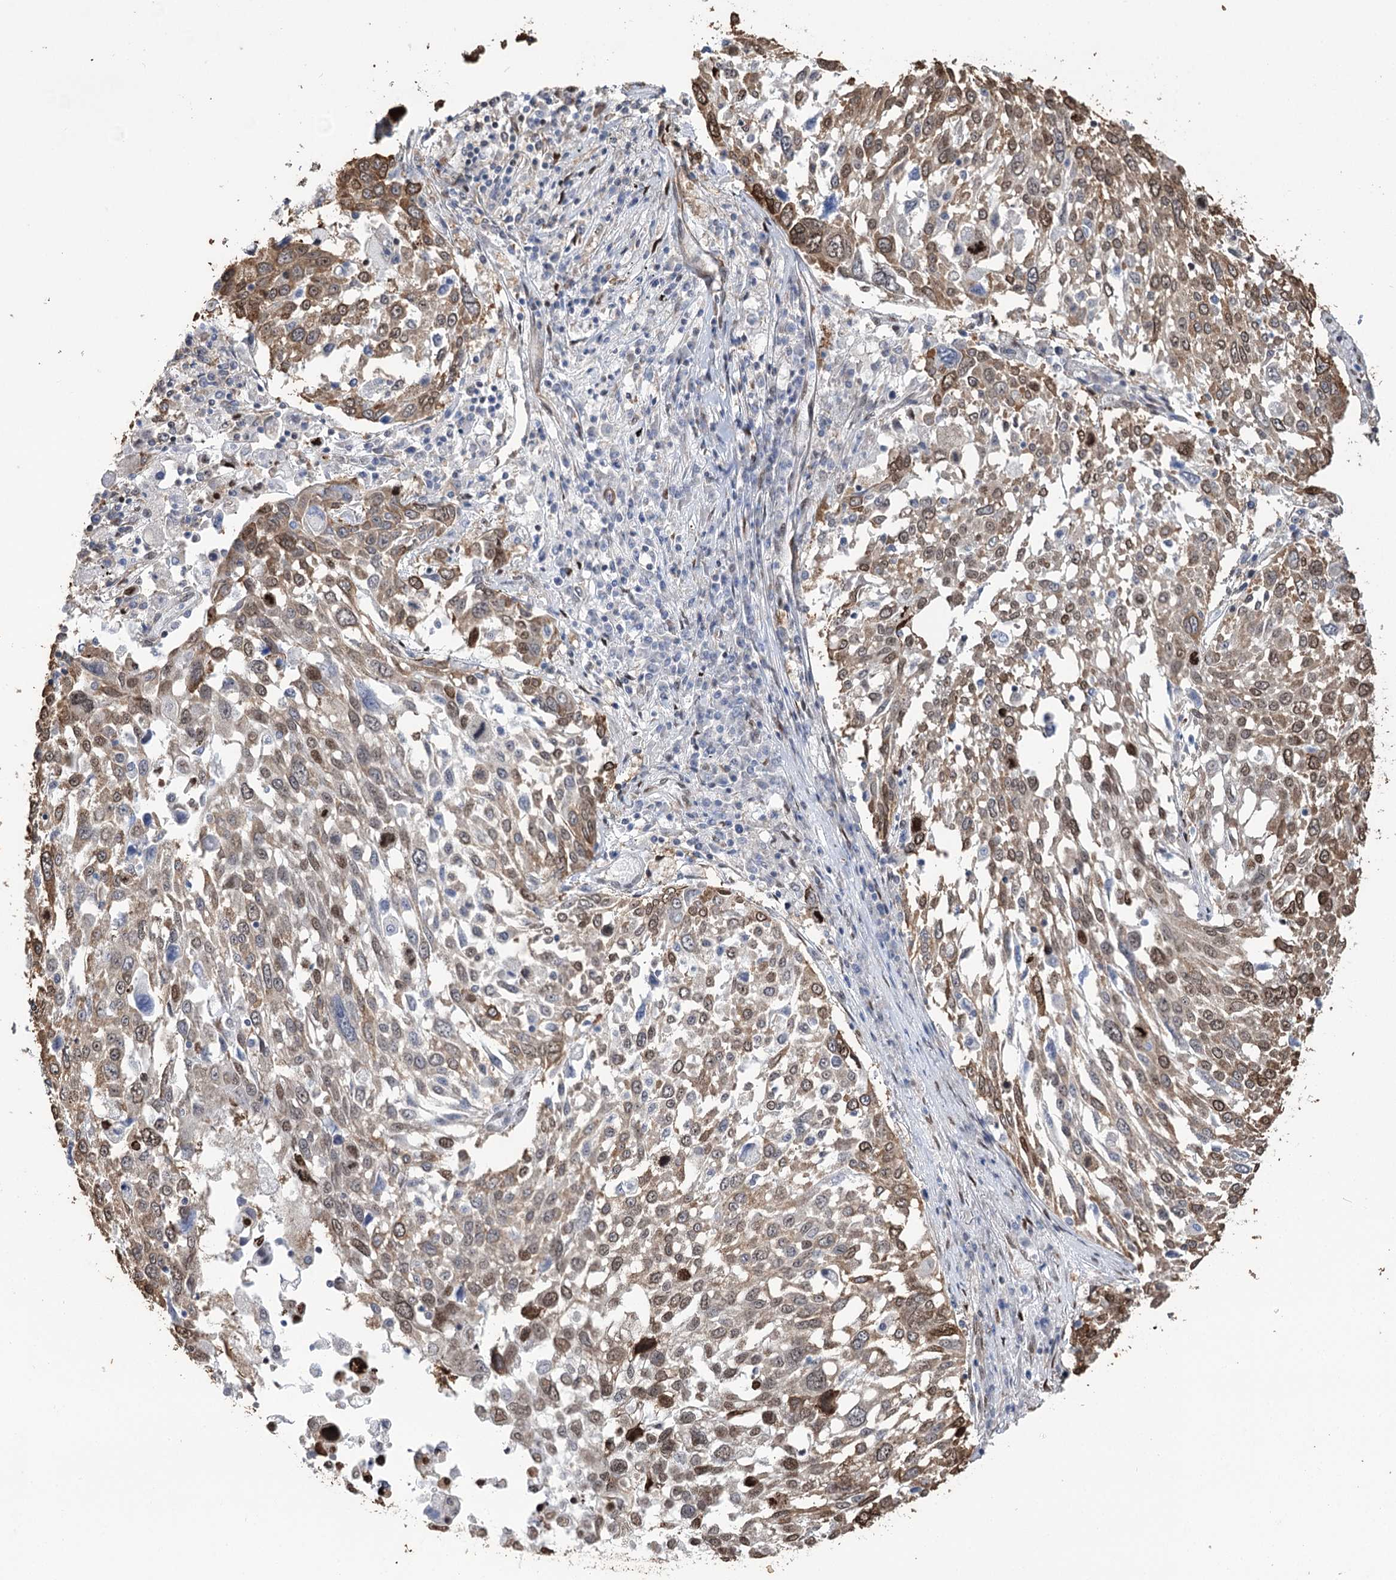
{"staining": {"intensity": "moderate", "quantity": ">75%", "location": "cytoplasmic/membranous,nuclear"}, "tissue": "lung cancer", "cell_type": "Tumor cells", "image_type": "cancer", "snomed": [{"axis": "morphology", "description": "Squamous cell carcinoma, NOS"}, {"axis": "topography", "description": "Lung"}], "caption": "IHC (DAB (3,3'-diaminobenzidine)) staining of human lung cancer (squamous cell carcinoma) exhibits moderate cytoplasmic/membranous and nuclear protein staining in about >75% of tumor cells. (Stains: DAB in brown, nuclei in blue, Microscopy: brightfield microscopy at high magnification).", "gene": "NFU1", "patient": {"sex": "male", "age": 65}}